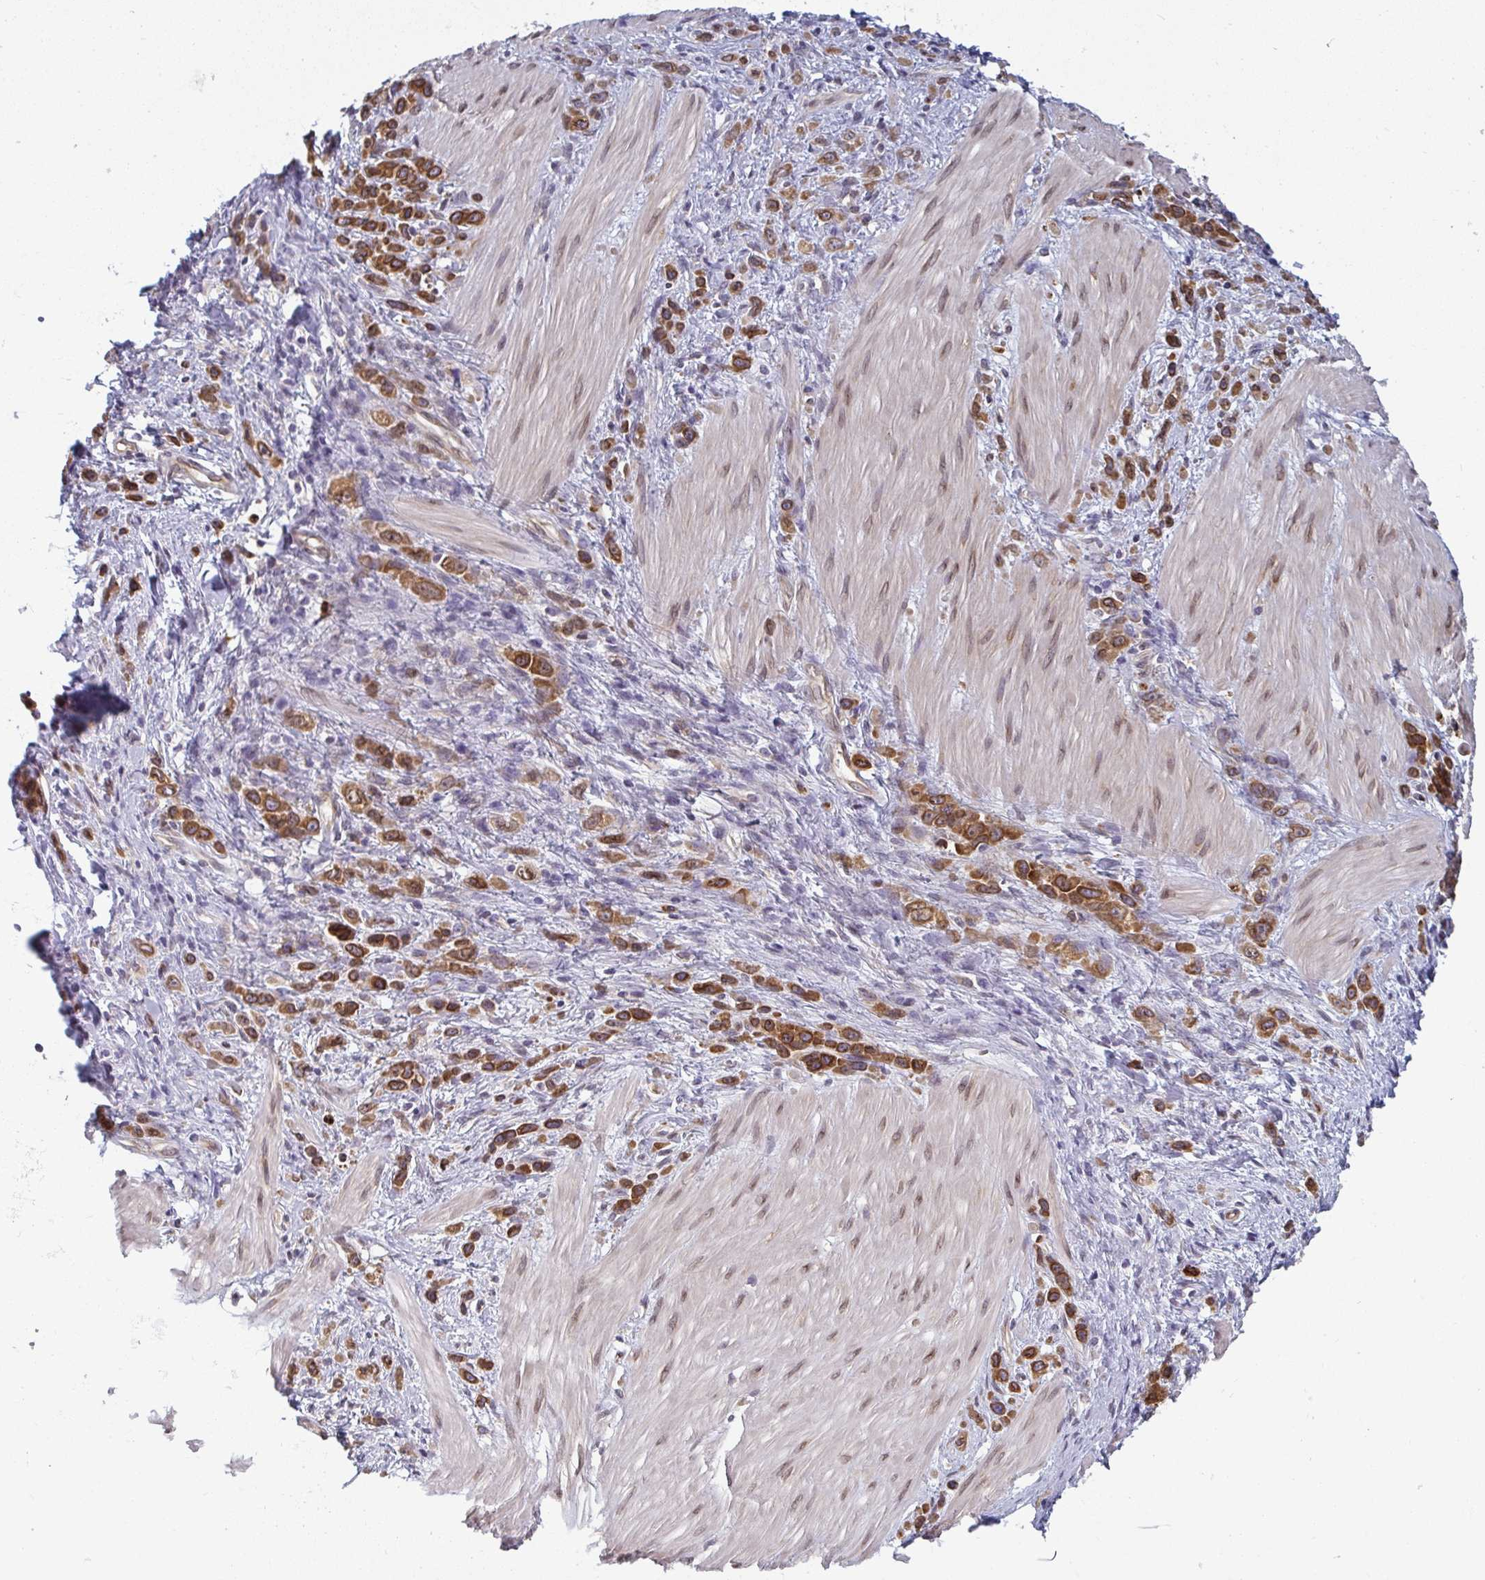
{"staining": {"intensity": "moderate", "quantity": ">75%", "location": "cytoplasmic/membranous"}, "tissue": "stomach cancer", "cell_type": "Tumor cells", "image_type": "cancer", "snomed": [{"axis": "morphology", "description": "Adenocarcinoma, NOS"}, {"axis": "topography", "description": "Stomach"}], "caption": "A high-resolution image shows immunohistochemistry staining of stomach adenocarcinoma, which exhibits moderate cytoplasmic/membranous positivity in about >75% of tumor cells.", "gene": "LYSMD4", "patient": {"sex": "male", "age": 47}}